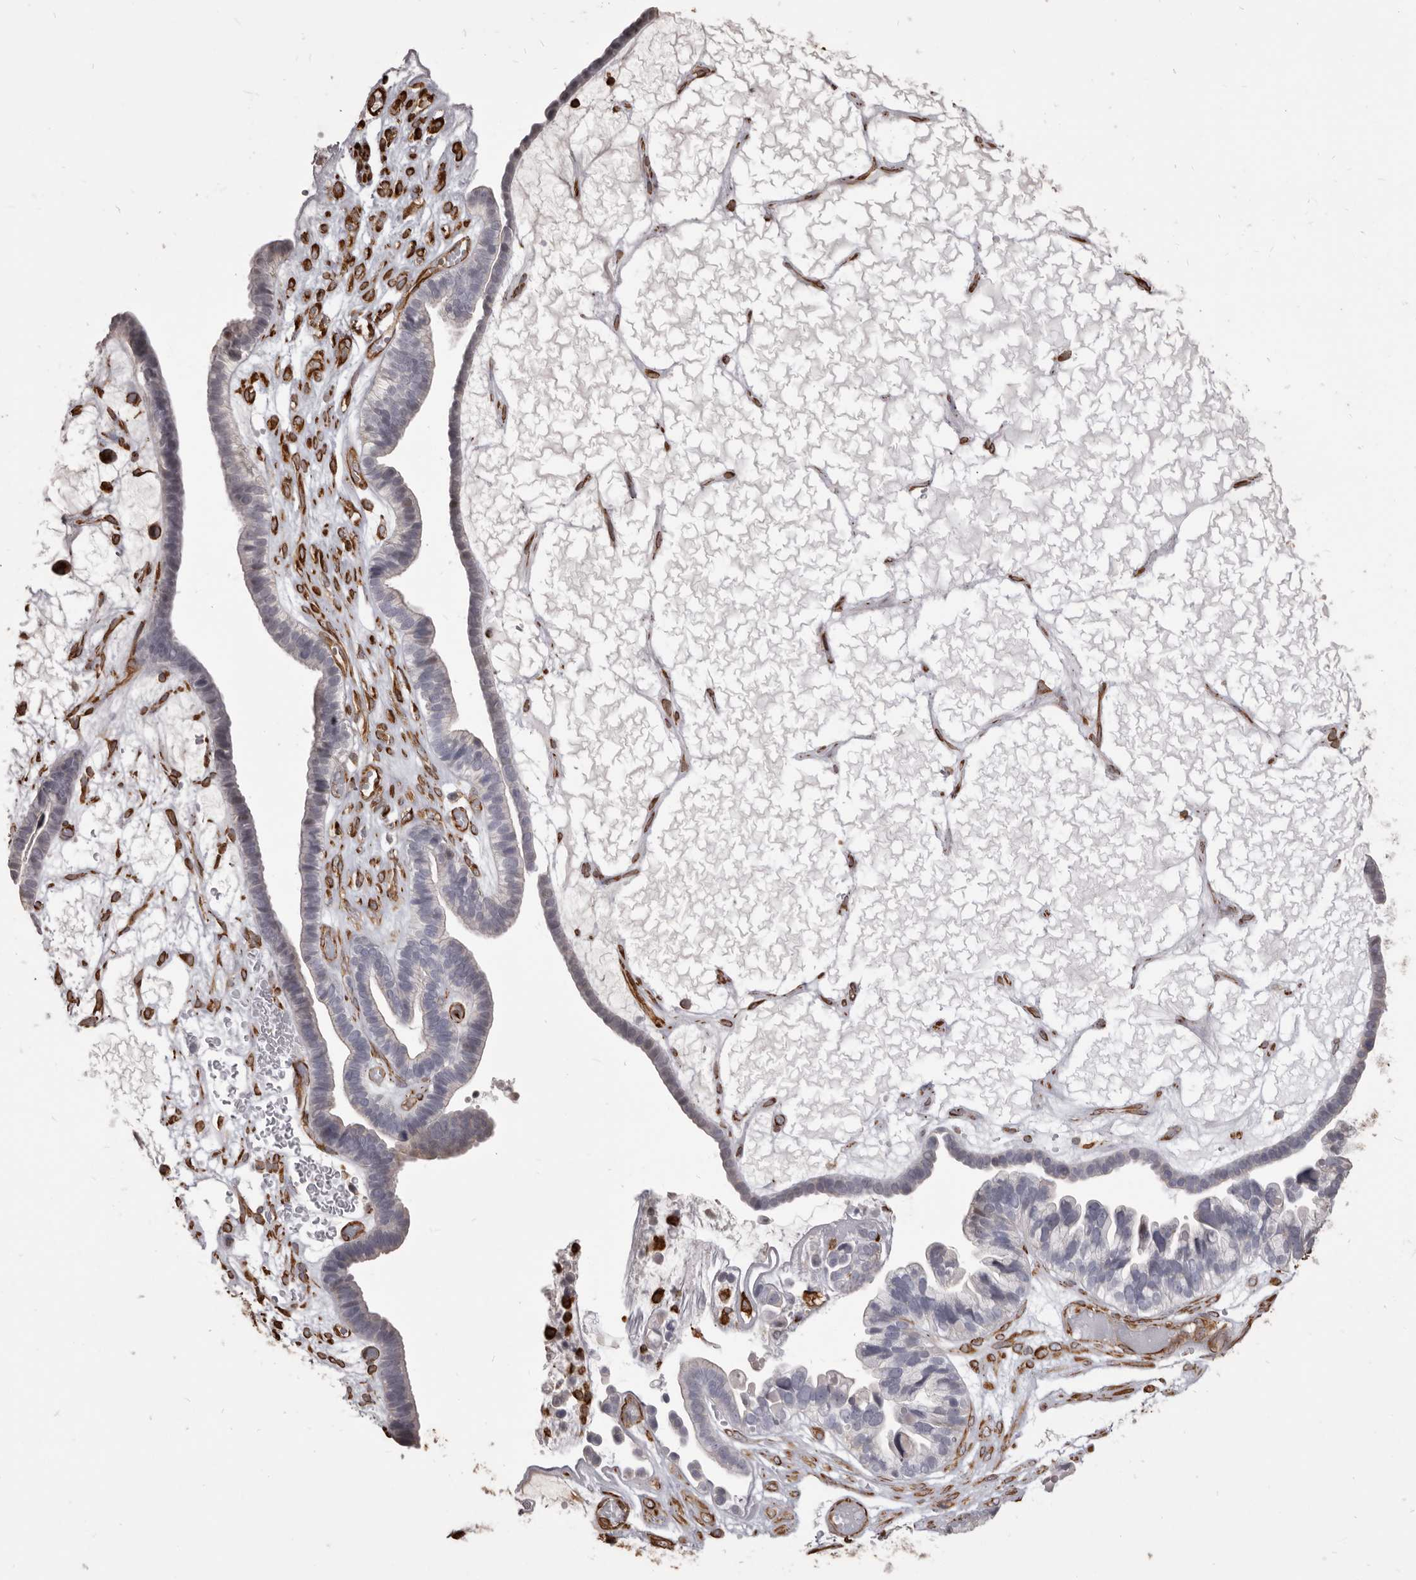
{"staining": {"intensity": "negative", "quantity": "none", "location": "none"}, "tissue": "ovarian cancer", "cell_type": "Tumor cells", "image_type": "cancer", "snomed": [{"axis": "morphology", "description": "Cystadenocarcinoma, serous, NOS"}, {"axis": "topography", "description": "Ovary"}], "caption": "This is an immunohistochemistry (IHC) photomicrograph of ovarian cancer. There is no positivity in tumor cells.", "gene": "MTURN", "patient": {"sex": "female", "age": 56}}